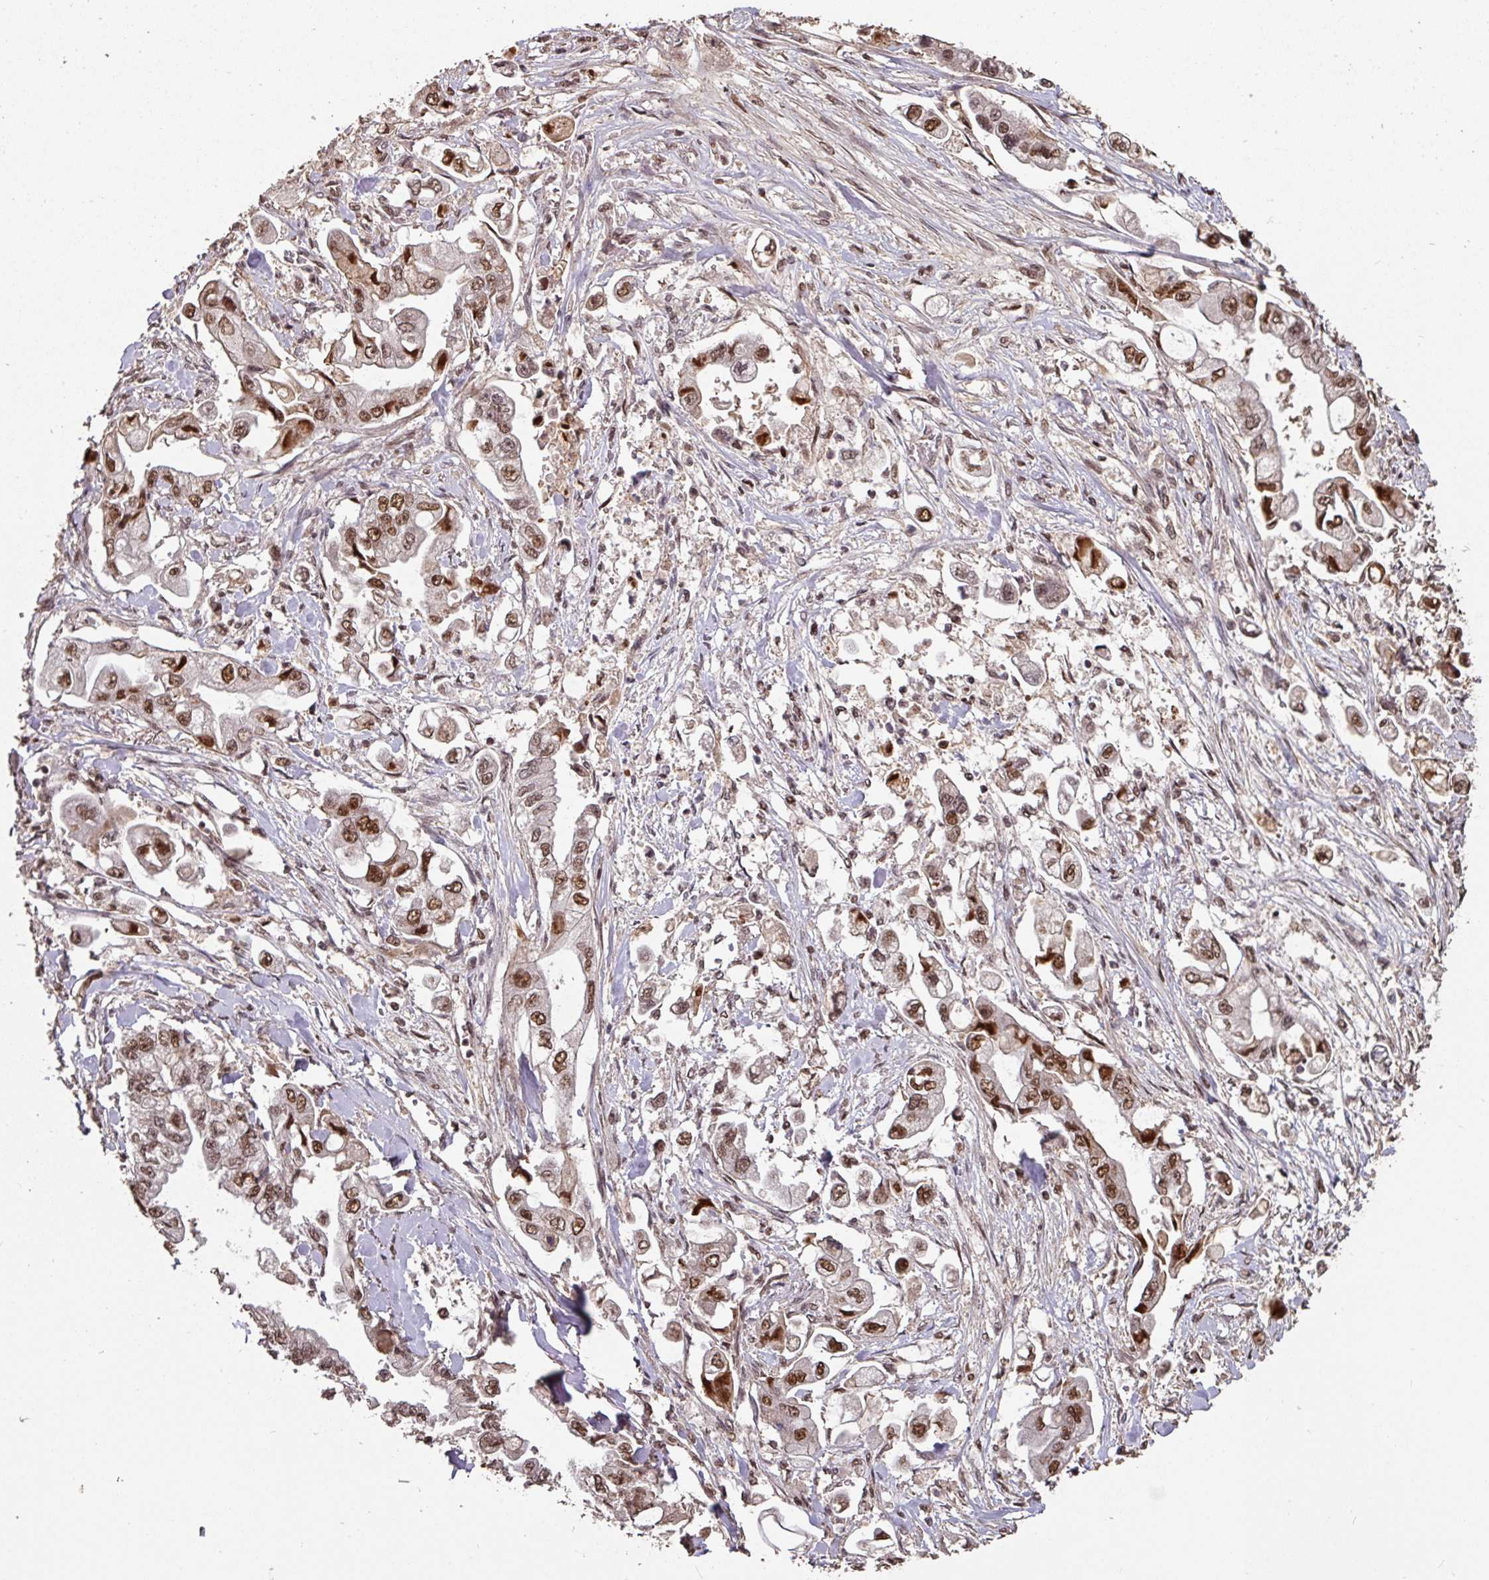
{"staining": {"intensity": "strong", "quantity": ">75%", "location": "nuclear"}, "tissue": "stomach cancer", "cell_type": "Tumor cells", "image_type": "cancer", "snomed": [{"axis": "morphology", "description": "Adenocarcinoma, NOS"}, {"axis": "topography", "description": "Stomach"}], "caption": "This is a micrograph of immunohistochemistry staining of adenocarcinoma (stomach), which shows strong staining in the nuclear of tumor cells.", "gene": "POLD1", "patient": {"sex": "male", "age": 62}}